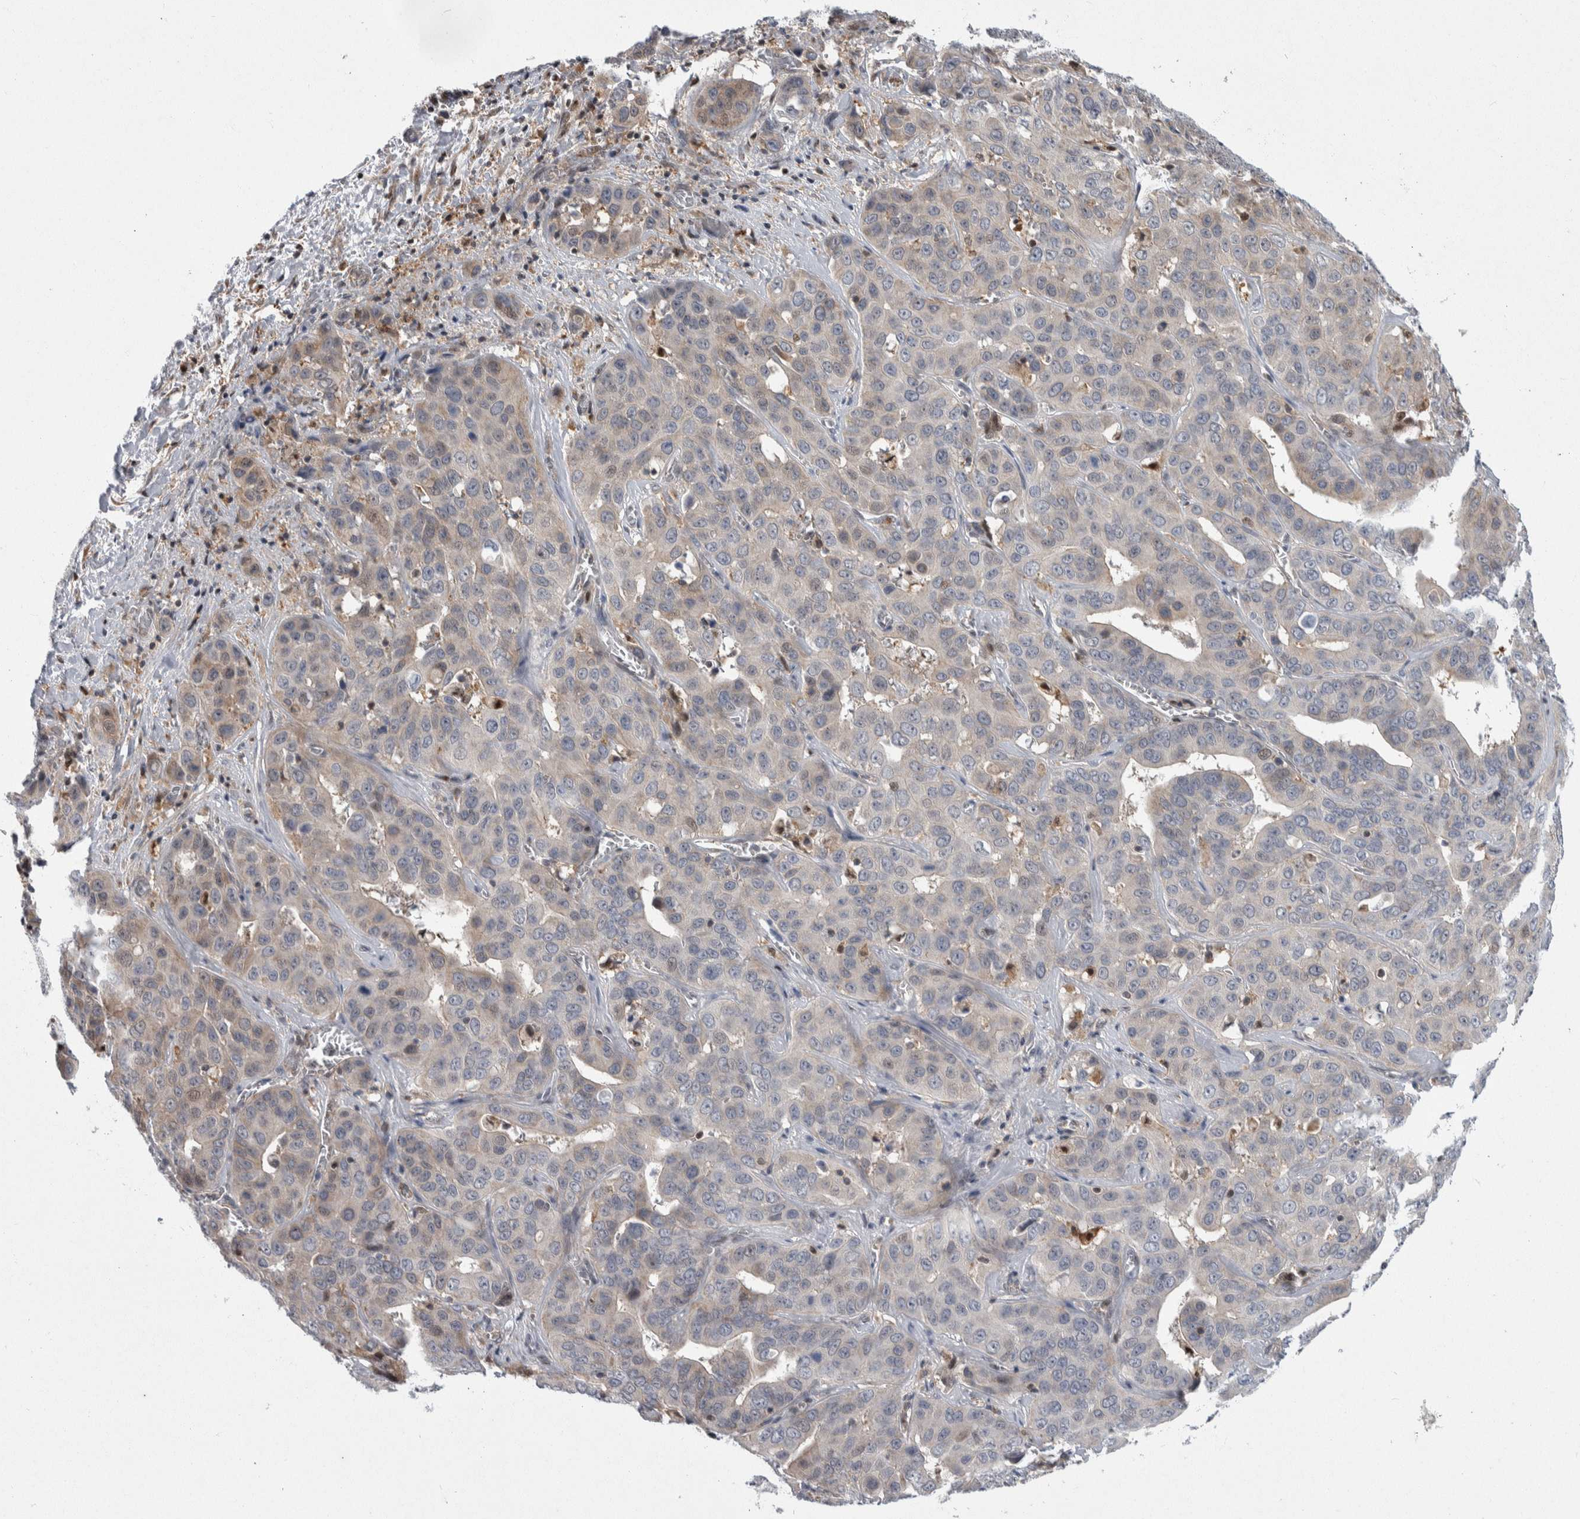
{"staining": {"intensity": "negative", "quantity": "none", "location": "none"}, "tissue": "liver cancer", "cell_type": "Tumor cells", "image_type": "cancer", "snomed": [{"axis": "morphology", "description": "Cholangiocarcinoma"}, {"axis": "topography", "description": "Liver"}], "caption": "Immunohistochemical staining of human cholangiocarcinoma (liver) shows no significant positivity in tumor cells. (DAB (3,3'-diaminobenzidine) immunohistochemistry (IHC) visualized using brightfield microscopy, high magnification).", "gene": "PTPA", "patient": {"sex": "female", "age": 52}}